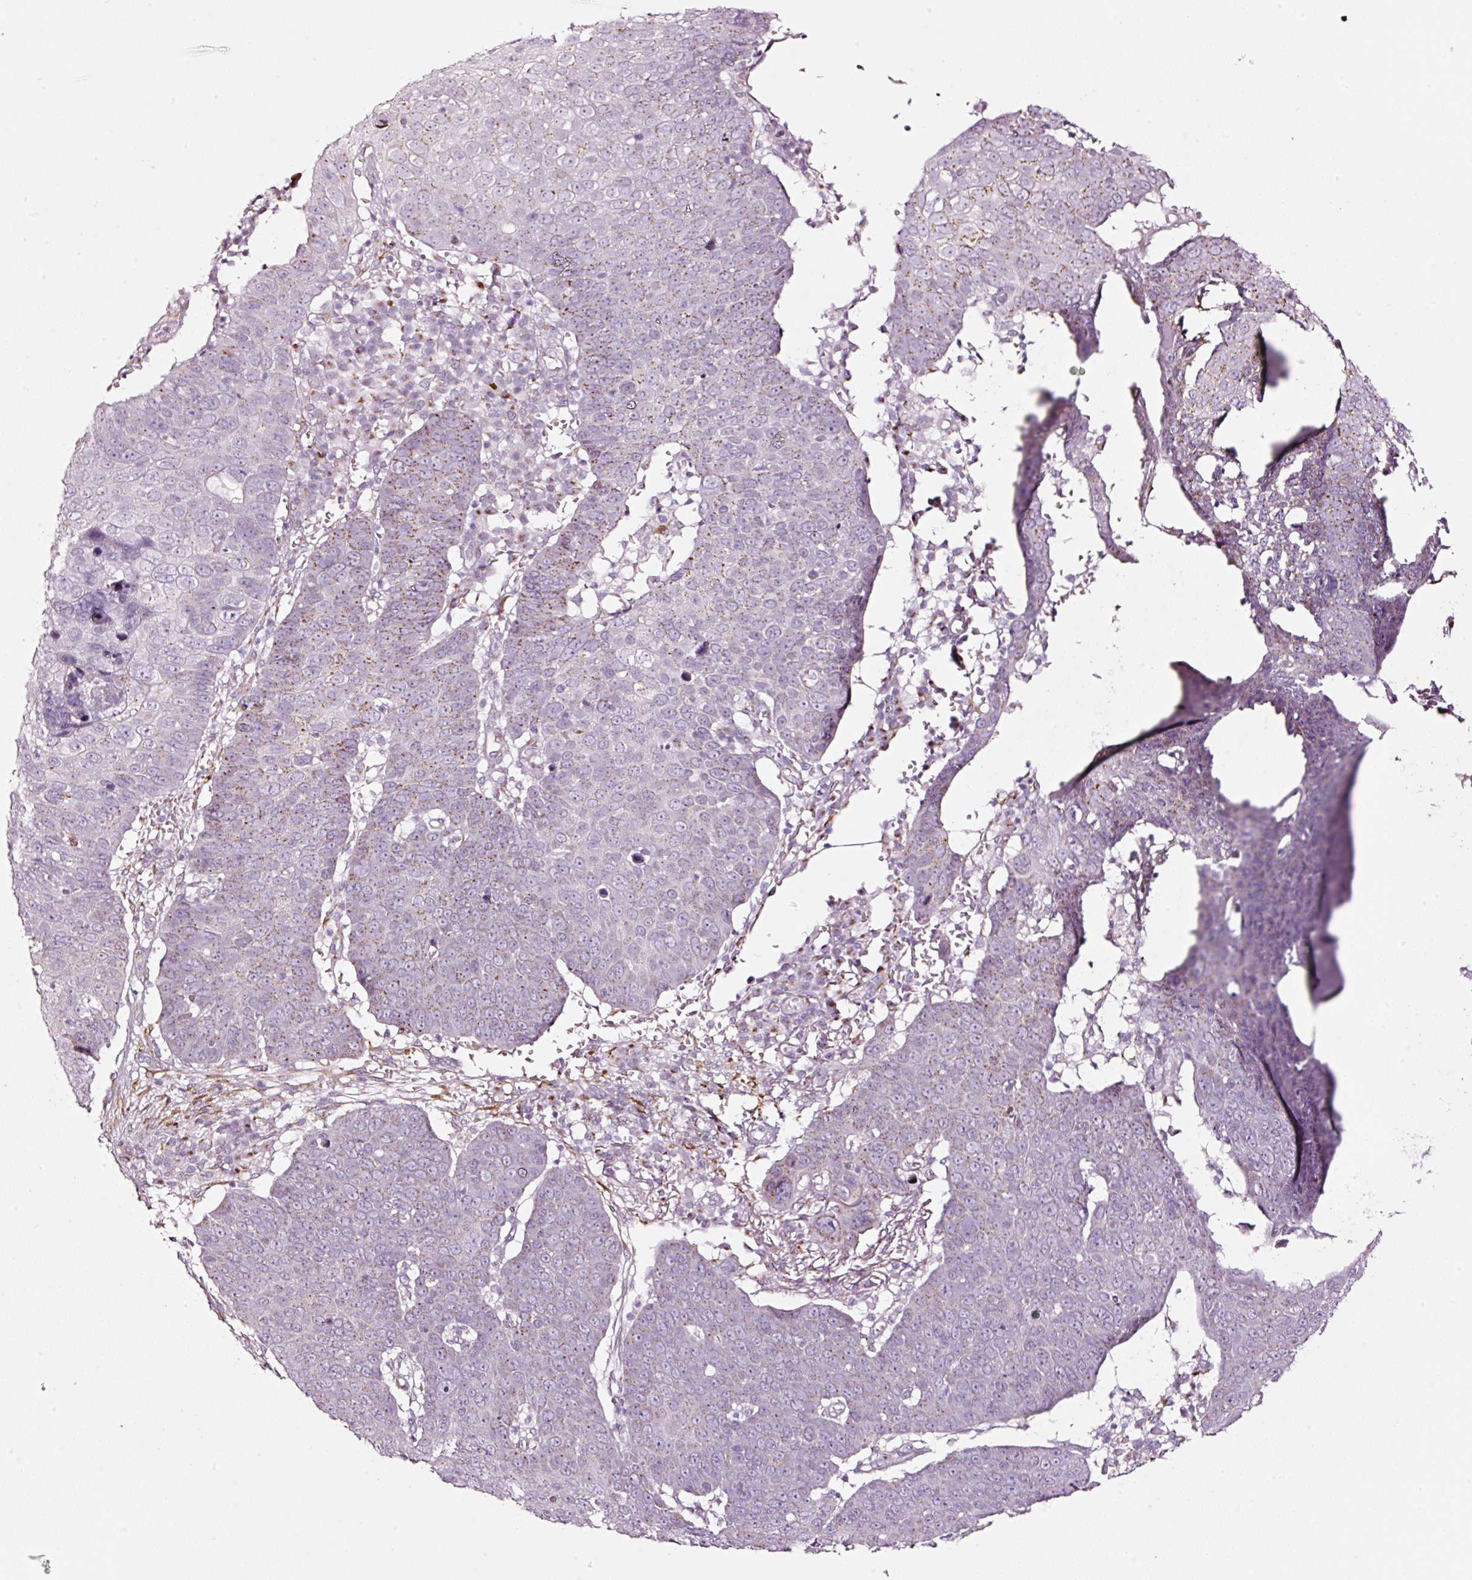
{"staining": {"intensity": "moderate", "quantity": "25%-75%", "location": "cytoplasmic/membranous"}, "tissue": "skin cancer", "cell_type": "Tumor cells", "image_type": "cancer", "snomed": [{"axis": "morphology", "description": "Squamous cell carcinoma, NOS"}, {"axis": "topography", "description": "Skin"}], "caption": "High-power microscopy captured an immunohistochemistry (IHC) photomicrograph of skin cancer, revealing moderate cytoplasmic/membranous expression in about 25%-75% of tumor cells.", "gene": "SDF4", "patient": {"sex": "male", "age": 71}}